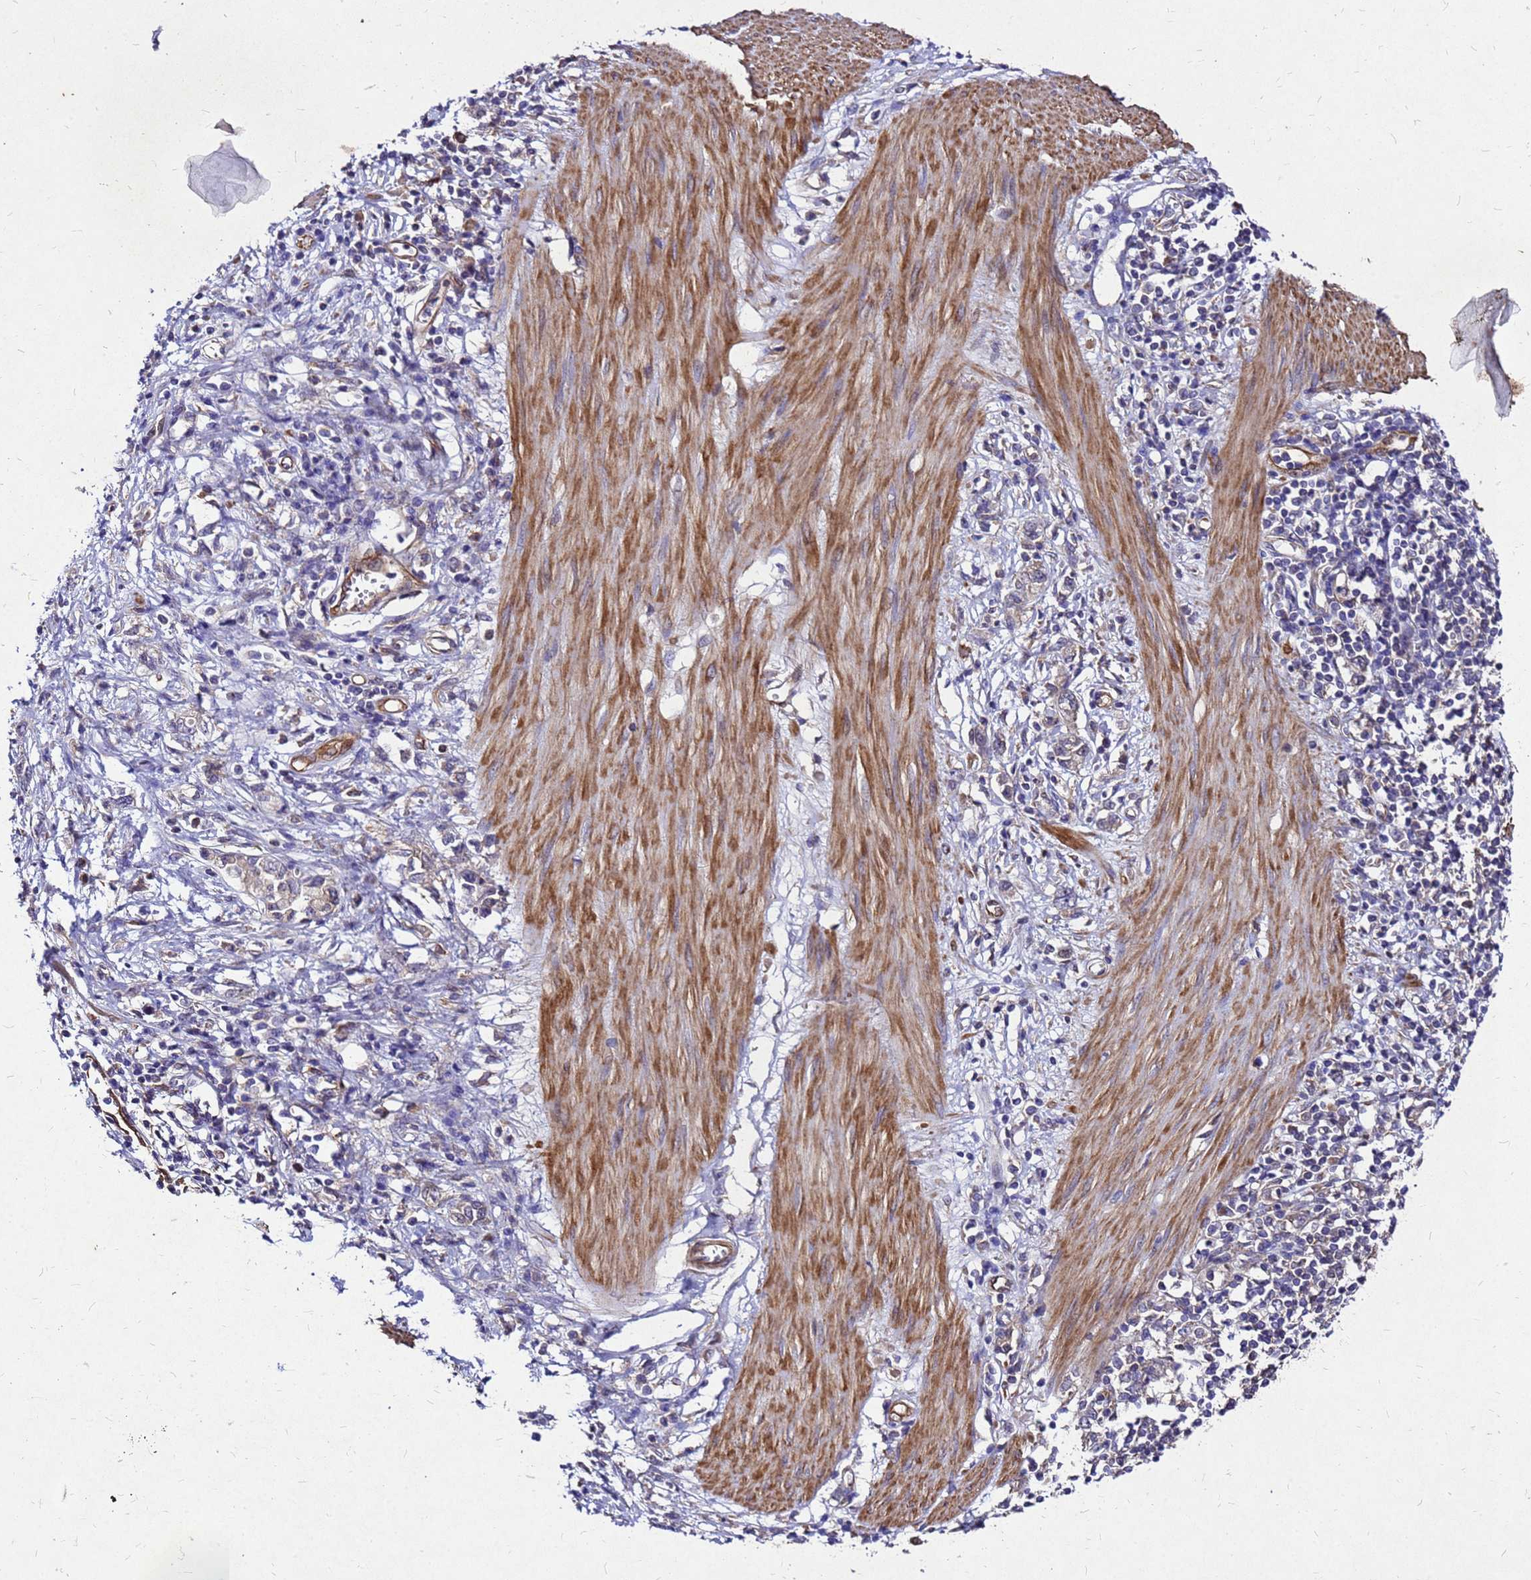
{"staining": {"intensity": "negative", "quantity": "none", "location": "none"}, "tissue": "stomach cancer", "cell_type": "Tumor cells", "image_type": "cancer", "snomed": [{"axis": "morphology", "description": "Adenocarcinoma, NOS"}, {"axis": "topography", "description": "Stomach"}], "caption": "Stomach cancer (adenocarcinoma) was stained to show a protein in brown. There is no significant staining in tumor cells.", "gene": "DUSP23", "patient": {"sex": "female", "age": 76}}